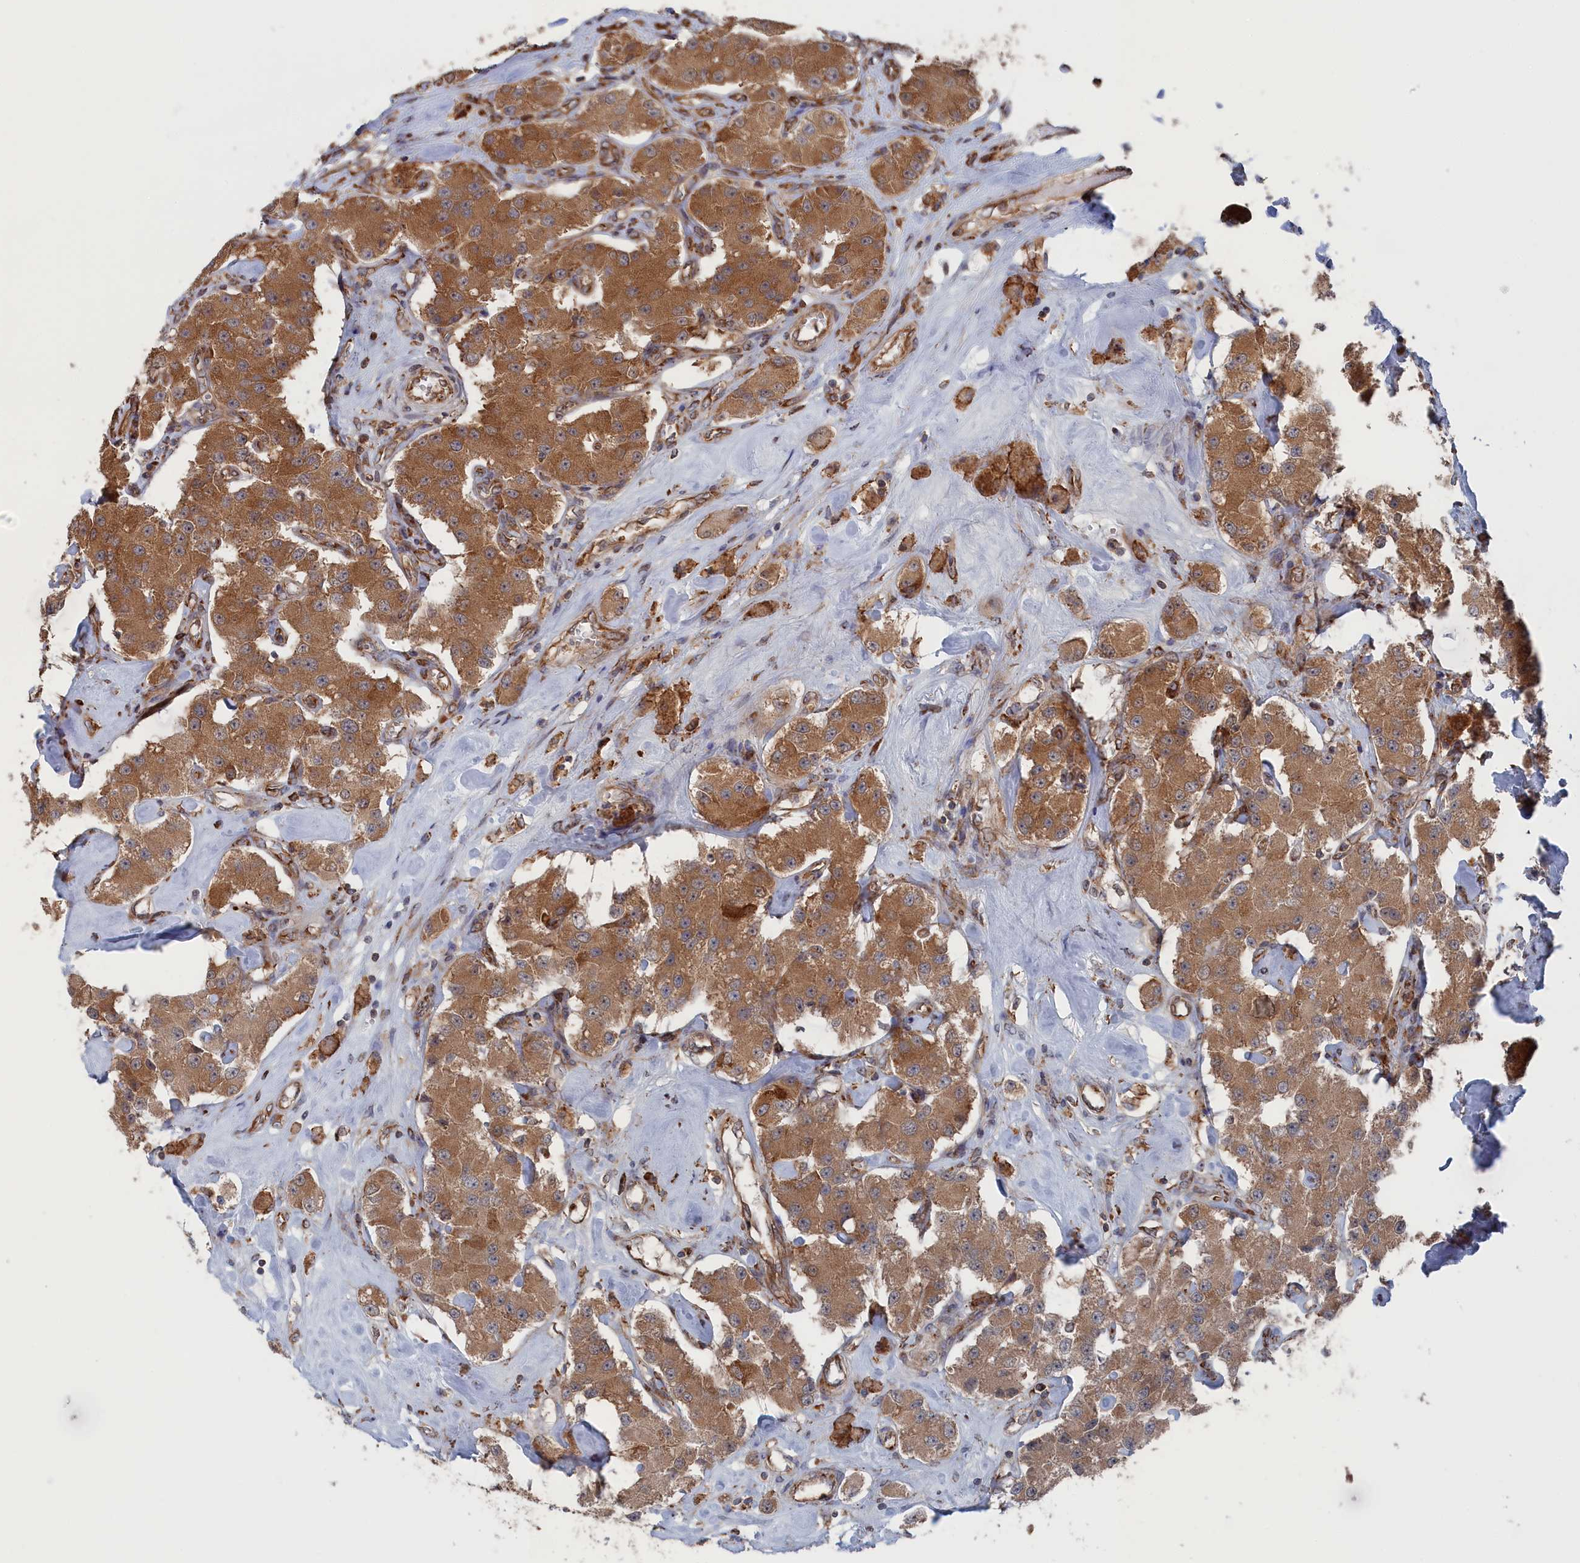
{"staining": {"intensity": "moderate", "quantity": ">75%", "location": "cytoplasmic/membranous"}, "tissue": "carcinoid", "cell_type": "Tumor cells", "image_type": "cancer", "snomed": [{"axis": "morphology", "description": "Carcinoid, malignant, NOS"}, {"axis": "topography", "description": "Pancreas"}], "caption": "A histopathology image of malignant carcinoid stained for a protein demonstrates moderate cytoplasmic/membranous brown staining in tumor cells. Using DAB (3,3'-diaminobenzidine) (brown) and hematoxylin (blue) stains, captured at high magnification using brightfield microscopy.", "gene": "BPIFB6", "patient": {"sex": "male", "age": 41}}